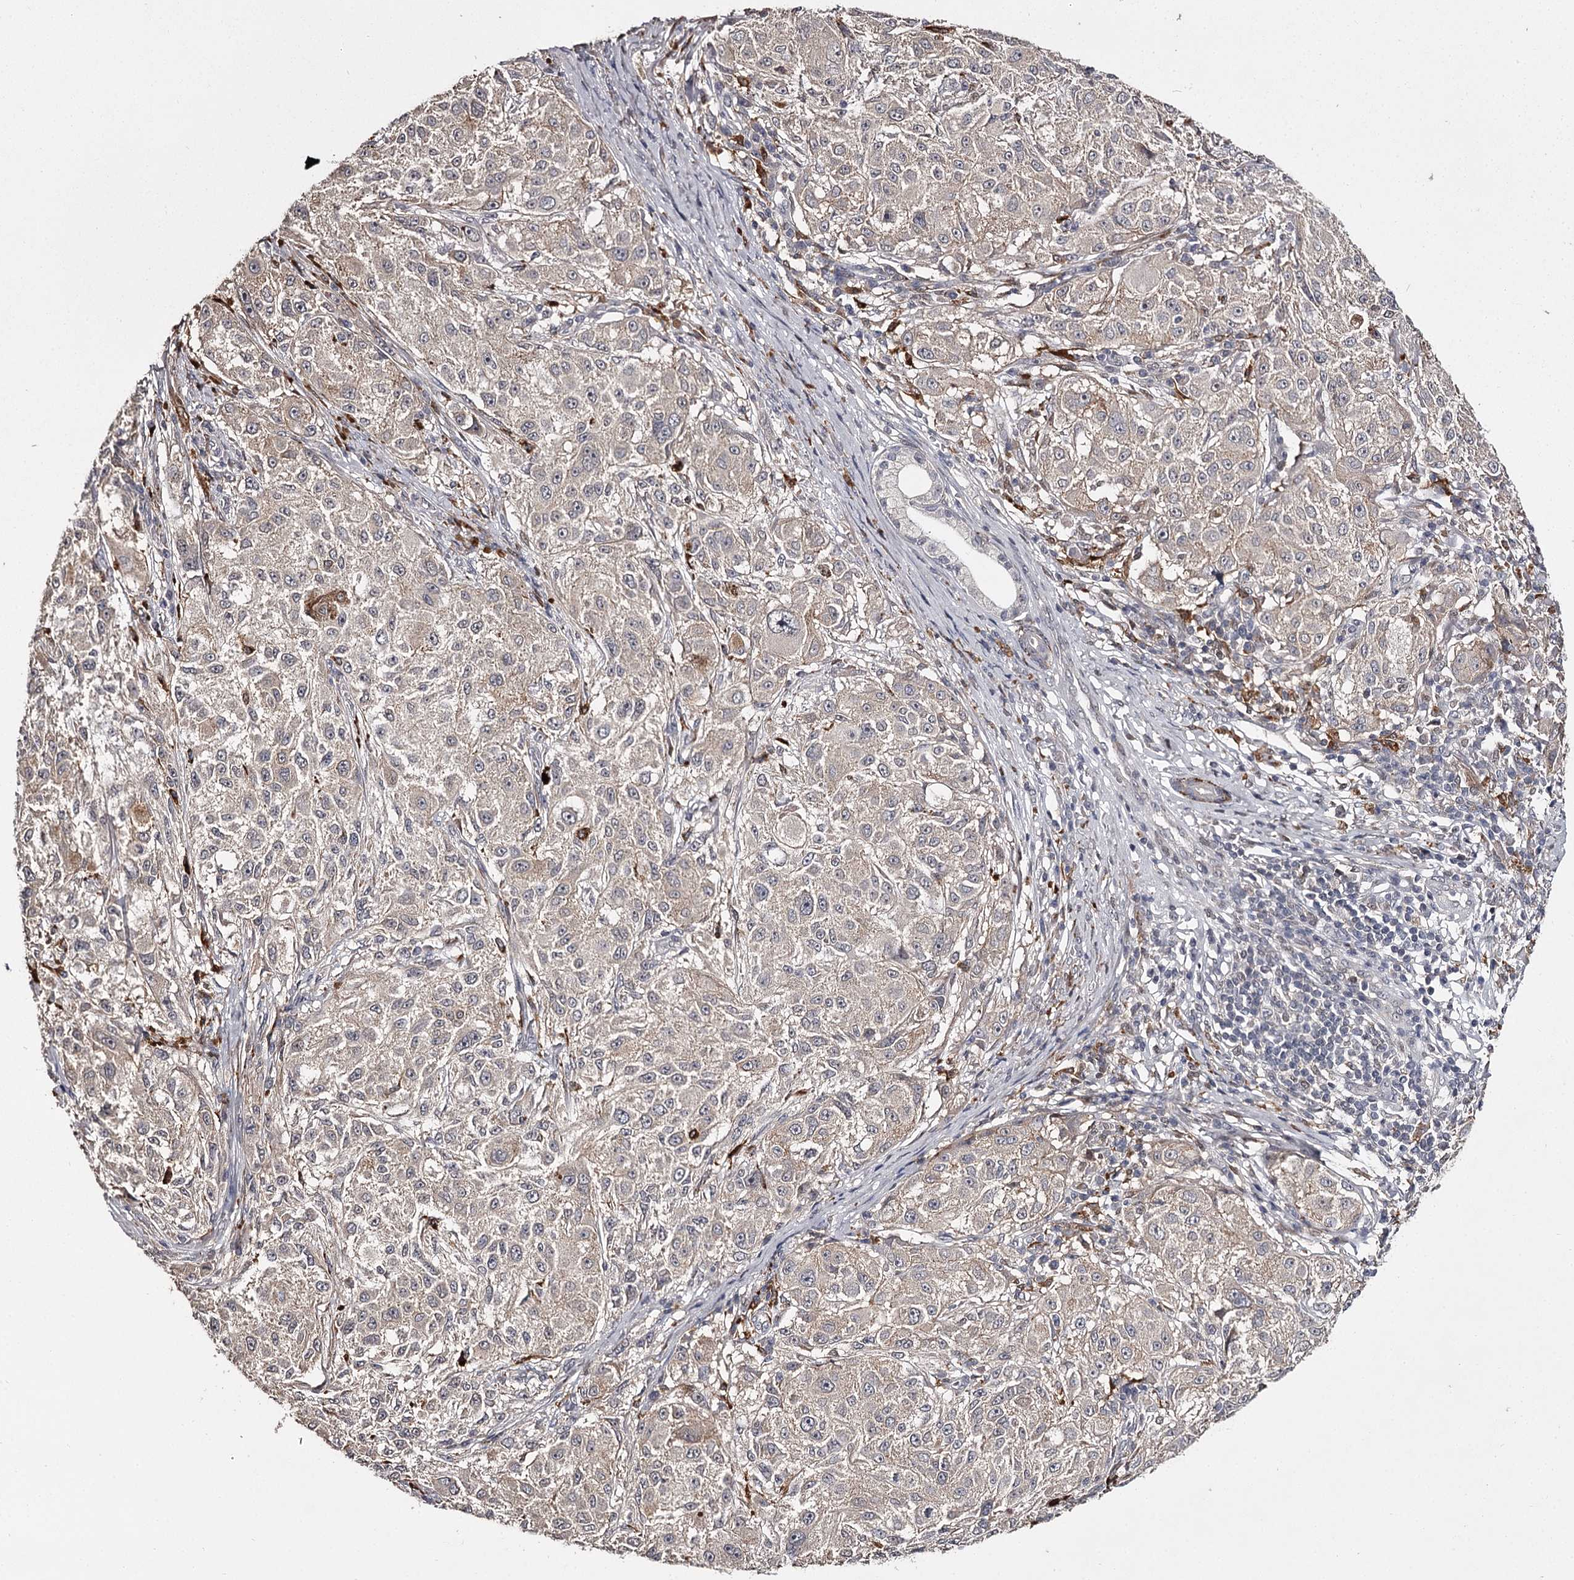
{"staining": {"intensity": "weak", "quantity": "<25%", "location": "cytoplasmic/membranous"}, "tissue": "melanoma", "cell_type": "Tumor cells", "image_type": "cancer", "snomed": [{"axis": "morphology", "description": "Necrosis, NOS"}, {"axis": "morphology", "description": "Malignant melanoma, NOS"}, {"axis": "topography", "description": "Skin"}], "caption": "IHC photomicrograph of human melanoma stained for a protein (brown), which exhibits no staining in tumor cells.", "gene": "SLC32A1", "patient": {"sex": "female", "age": 87}}